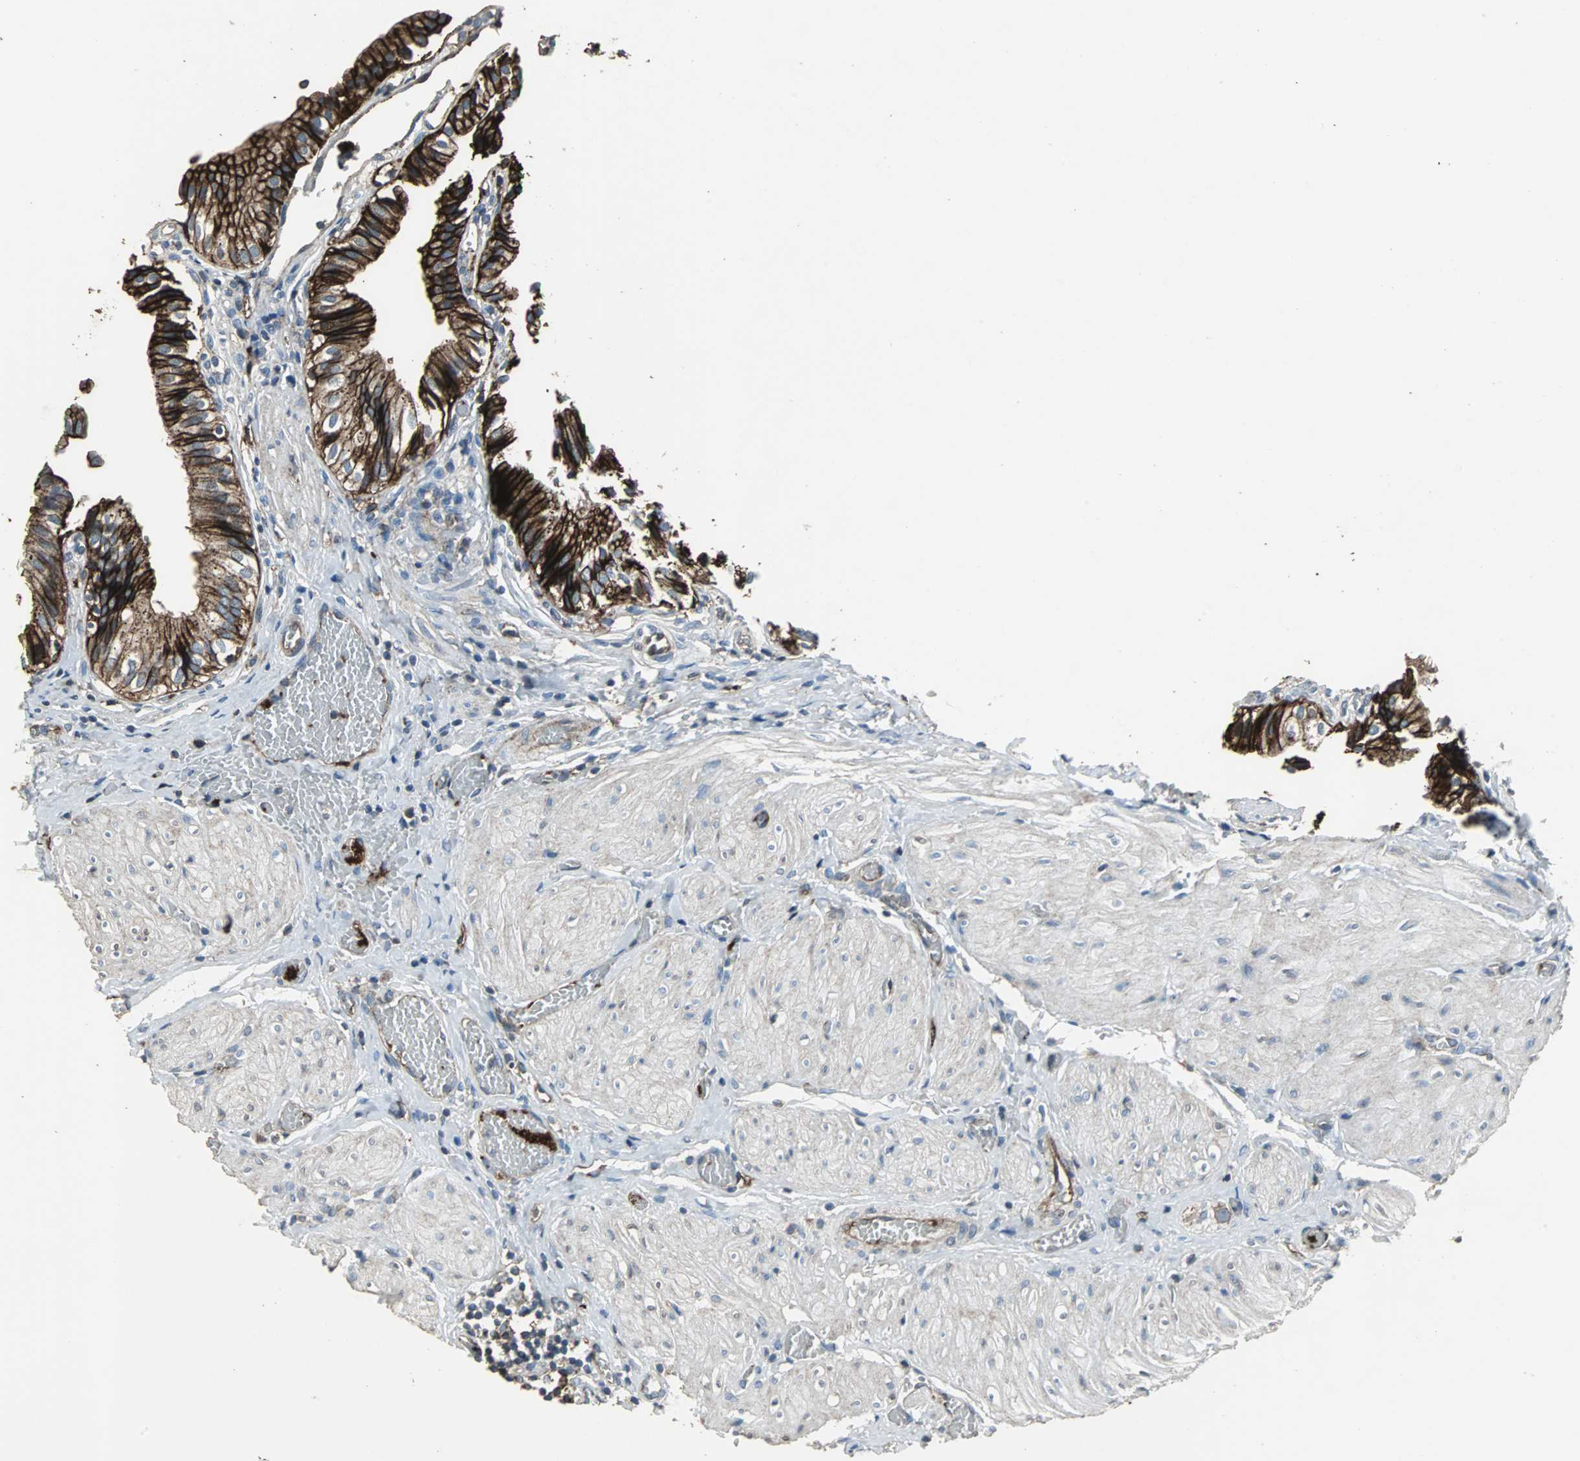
{"staining": {"intensity": "strong", "quantity": ">75%", "location": "cytoplasmic/membranous"}, "tissue": "gallbladder", "cell_type": "Glandular cells", "image_type": "normal", "snomed": [{"axis": "morphology", "description": "Normal tissue, NOS"}, {"axis": "topography", "description": "Gallbladder"}], "caption": "Brown immunohistochemical staining in unremarkable gallbladder displays strong cytoplasmic/membranous expression in about >75% of glandular cells.", "gene": "F11R", "patient": {"sex": "male", "age": 65}}